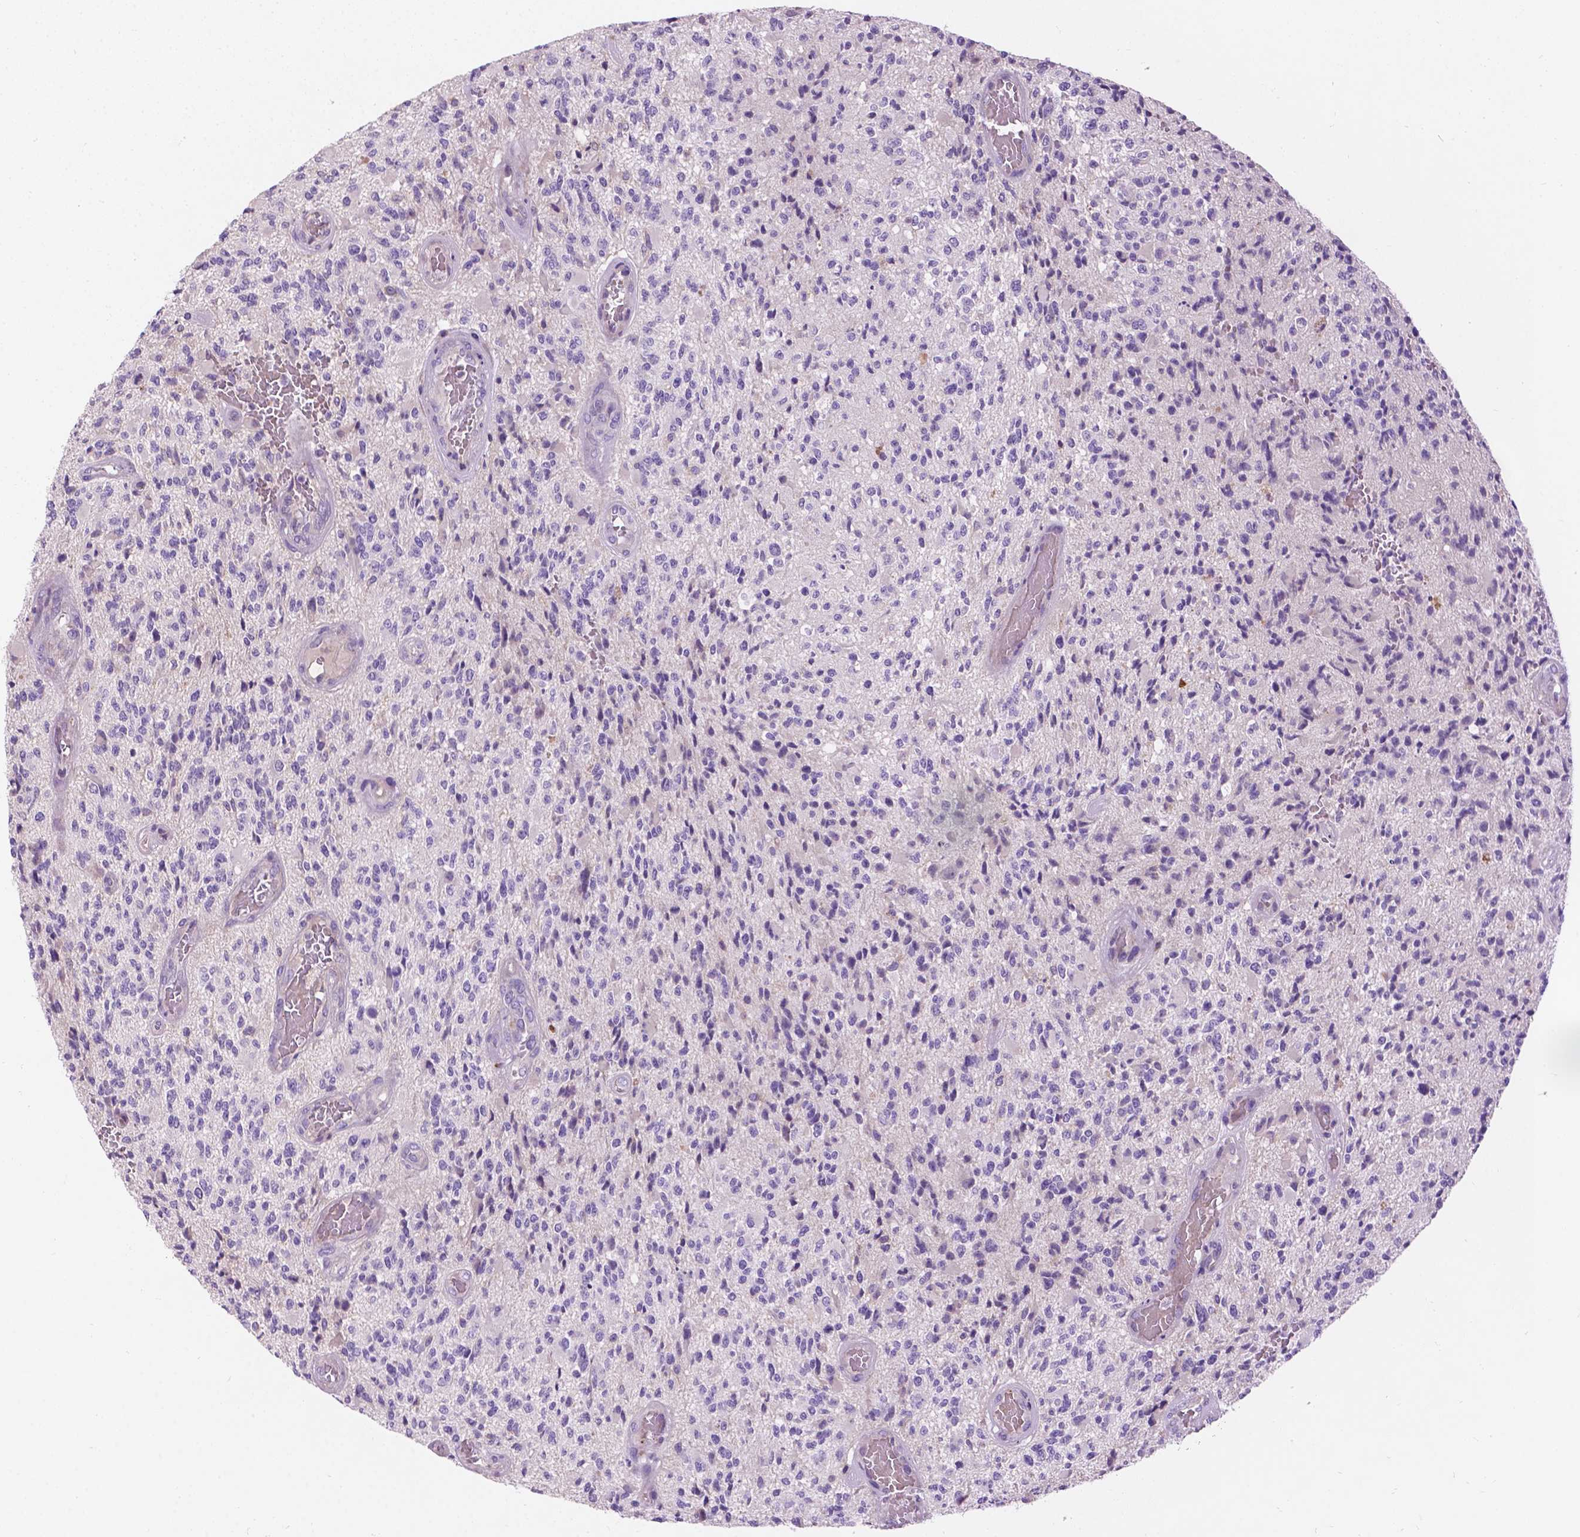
{"staining": {"intensity": "negative", "quantity": "none", "location": "none"}, "tissue": "glioma", "cell_type": "Tumor cells", "image_type": "cancer", "snomed": [{"axis": "morphology", "description": "Glioma, malignant, High grade"}, {"axis": "topography", "description": "Brain"}], "caption": "An immunohistochemistry (IHC) histopathology image of glioma is shown. There is no staining in tumor cells of glioma.", "gene": "NOXO1", "patient": {"sex": "female", "age": 63}}